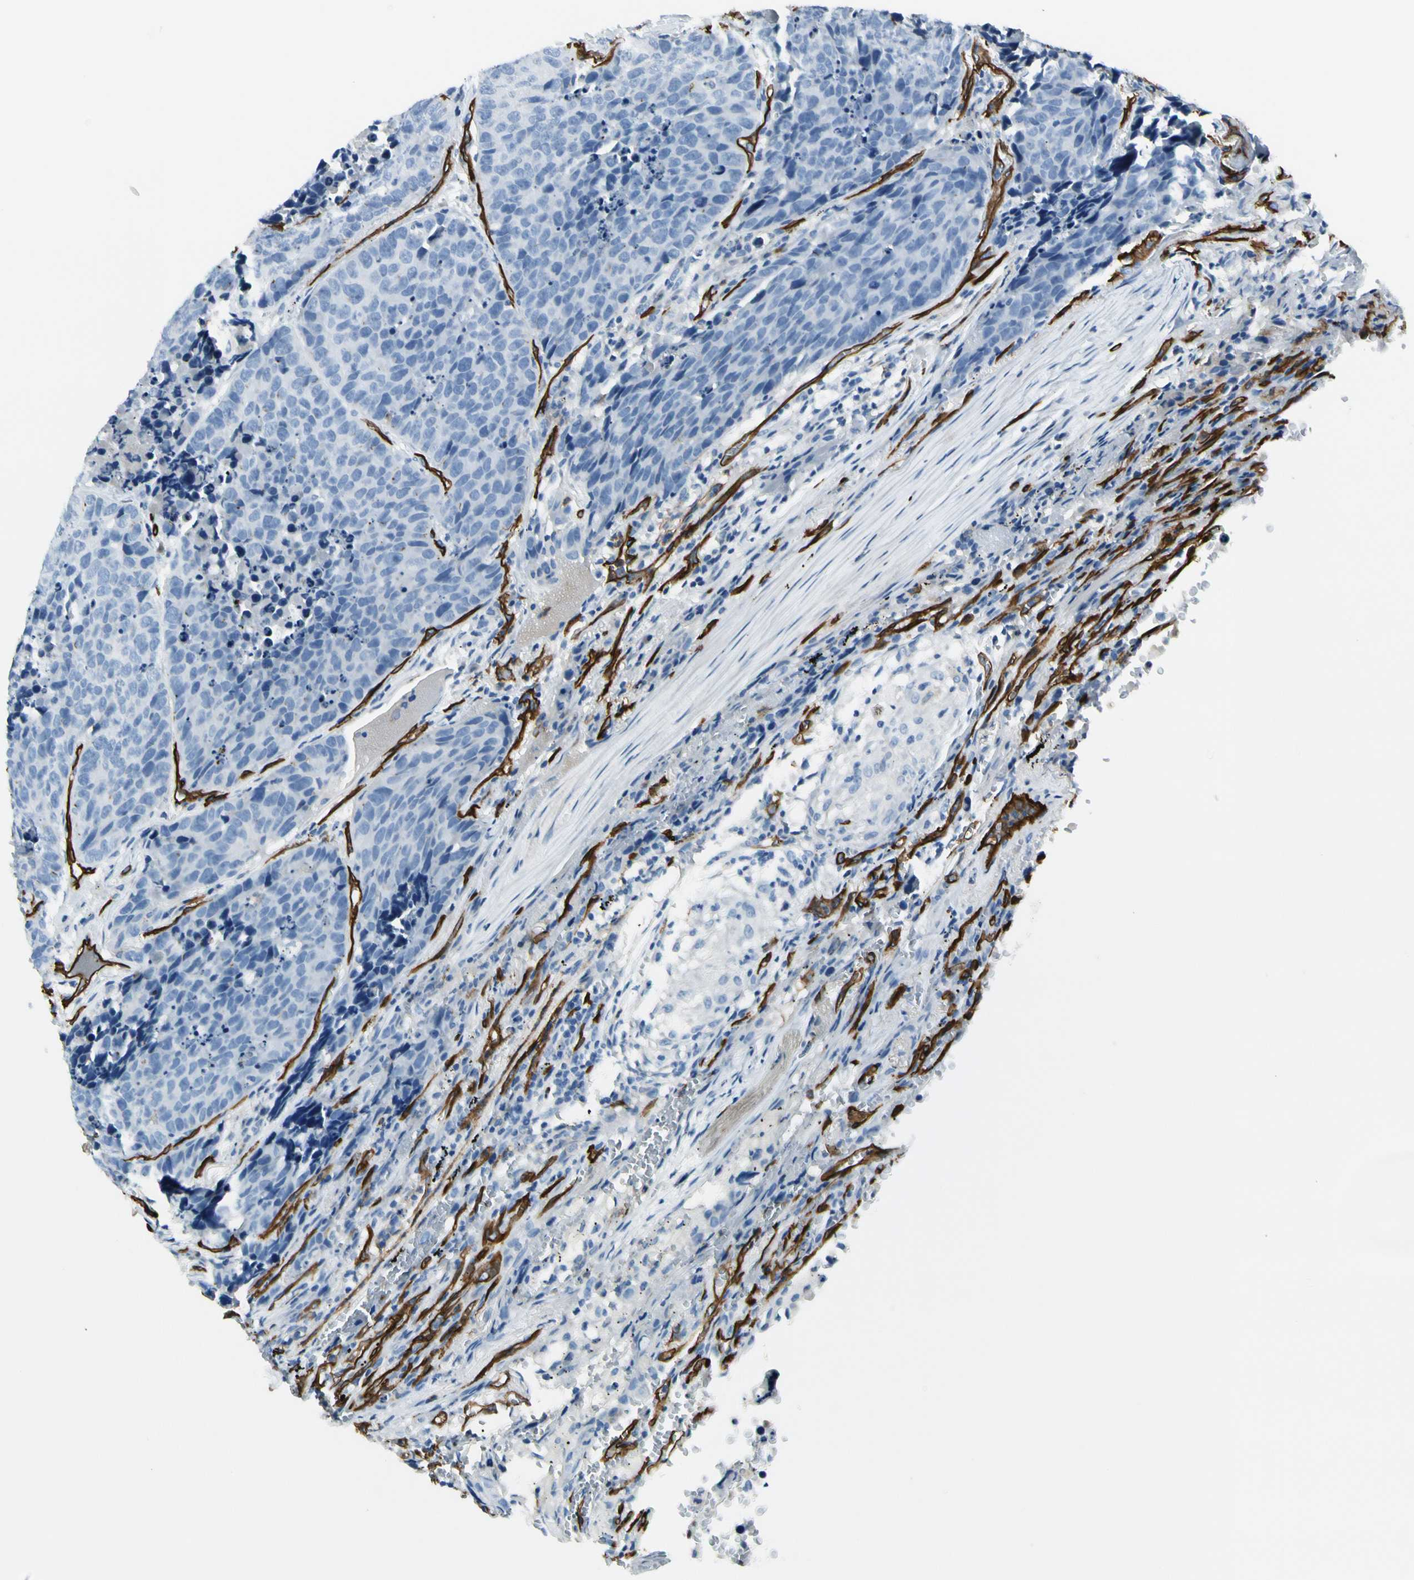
{"staining": {"intensity": "negative", "quantity": "none", "location": "none"}, "tissue": "carcinoid", "cell_type": "Tumor cells", "image_type": "cancer", "snomed": [{"axis": "morphology", "description": "Carcinoid, malignant, NOS"}, {"axis": "topography", "description": "Lung"}], "caption": "Tumor cells are negative for brown protein staining in malignant carcinoid.", "gene": "CD93", "patient": {"sex": "male", "age": 60}}